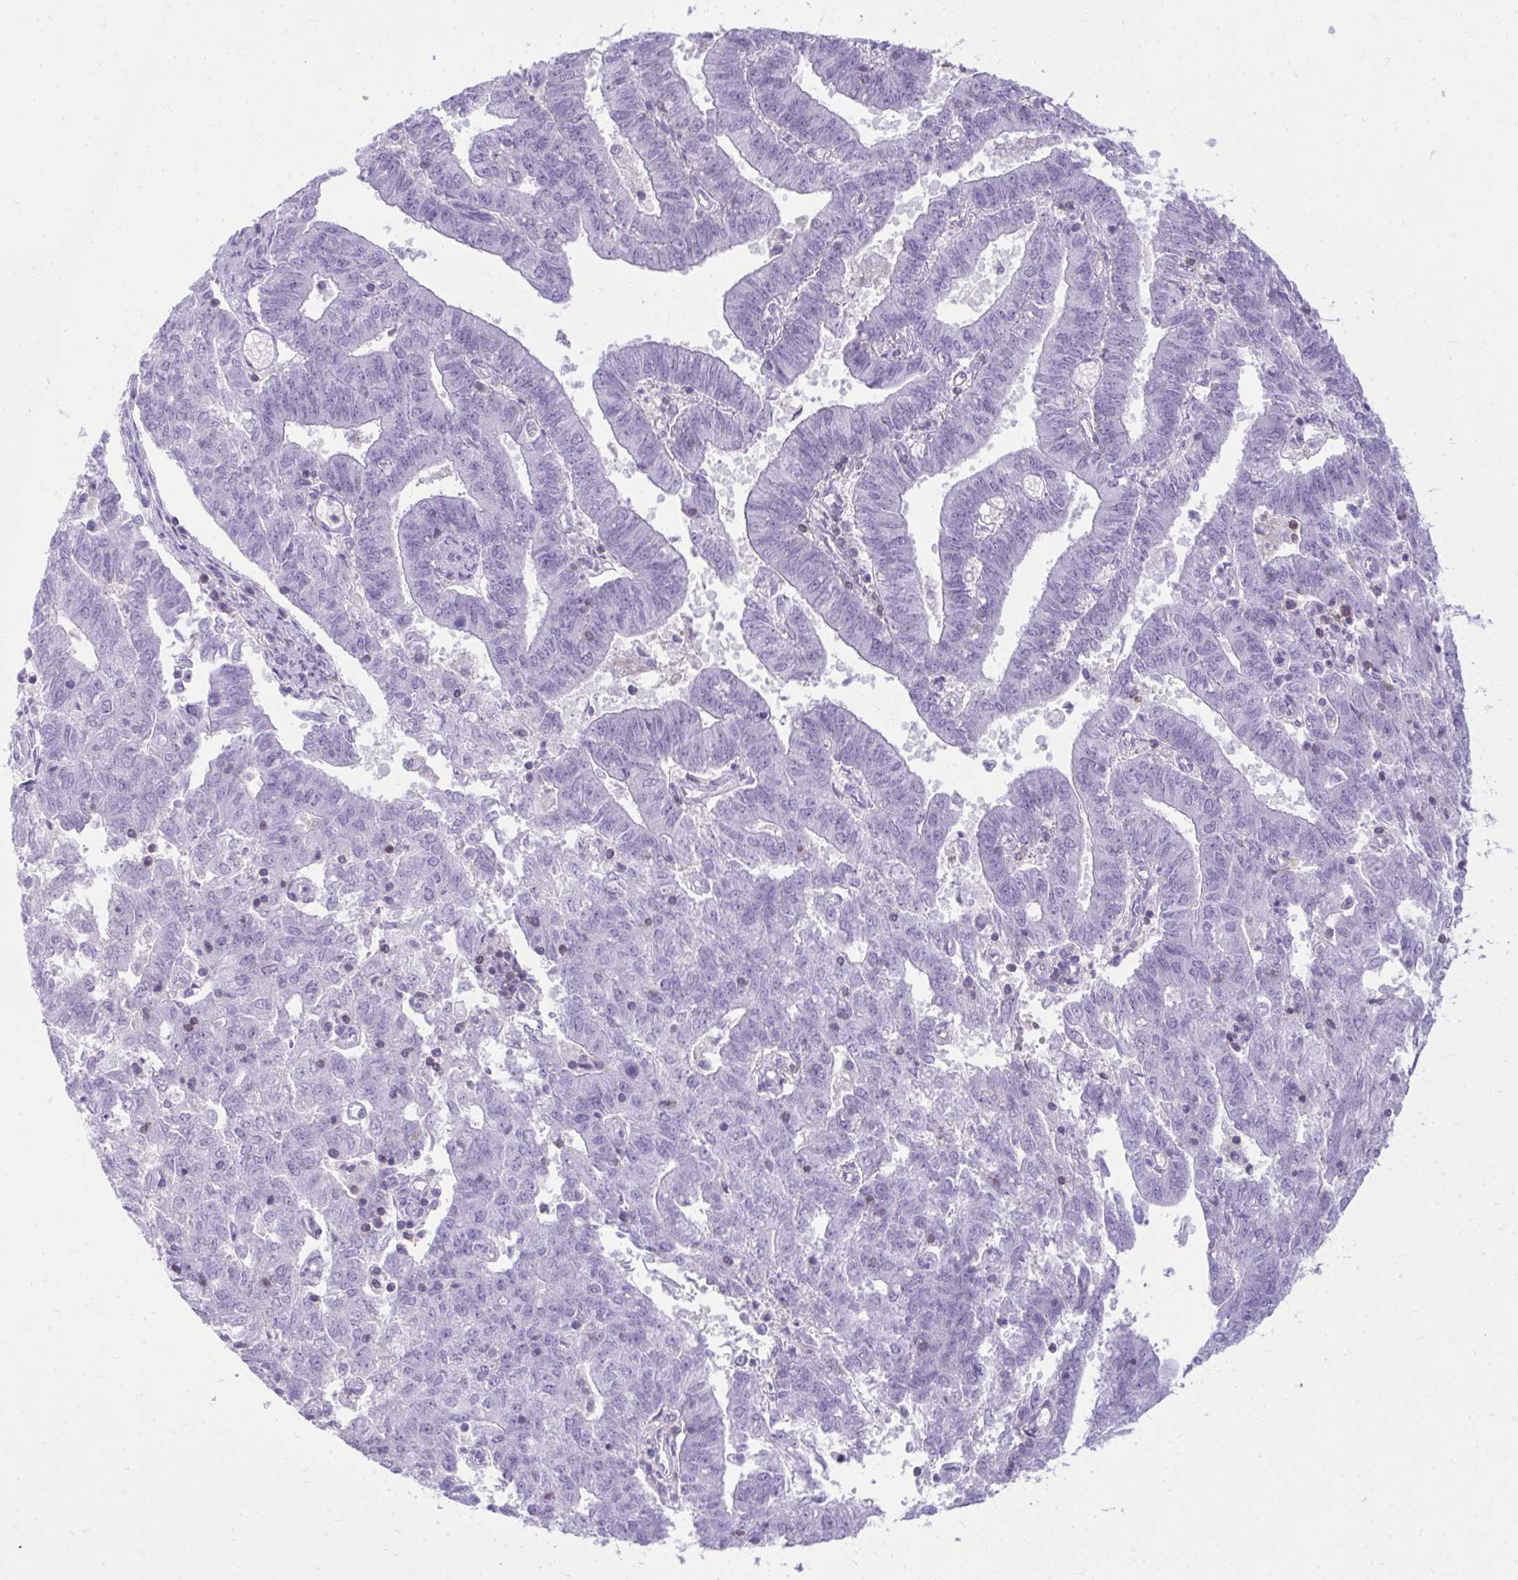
{"staining": {"intensity": "negative", "quantity": "none", "location": "none"}, "tissue": "endometrial cancer", "cell_type": "Tumor cells", "image_type": "cancer", "snomed": [{"axis": "morphology", "description": "Adenocarcinoma, NOS"}, {"axis": "topography", "description": "Endometrium"}], "caption": "IHC histopathology image of neoplastic tissue: endometrial adenocarcinoma stained with DAB (3,3'-diaminobenzidine) reveals no significant protein expression in tumor cells.", "gene": "GPRIN3", "patient": {"sex": "female", "age": 82}}